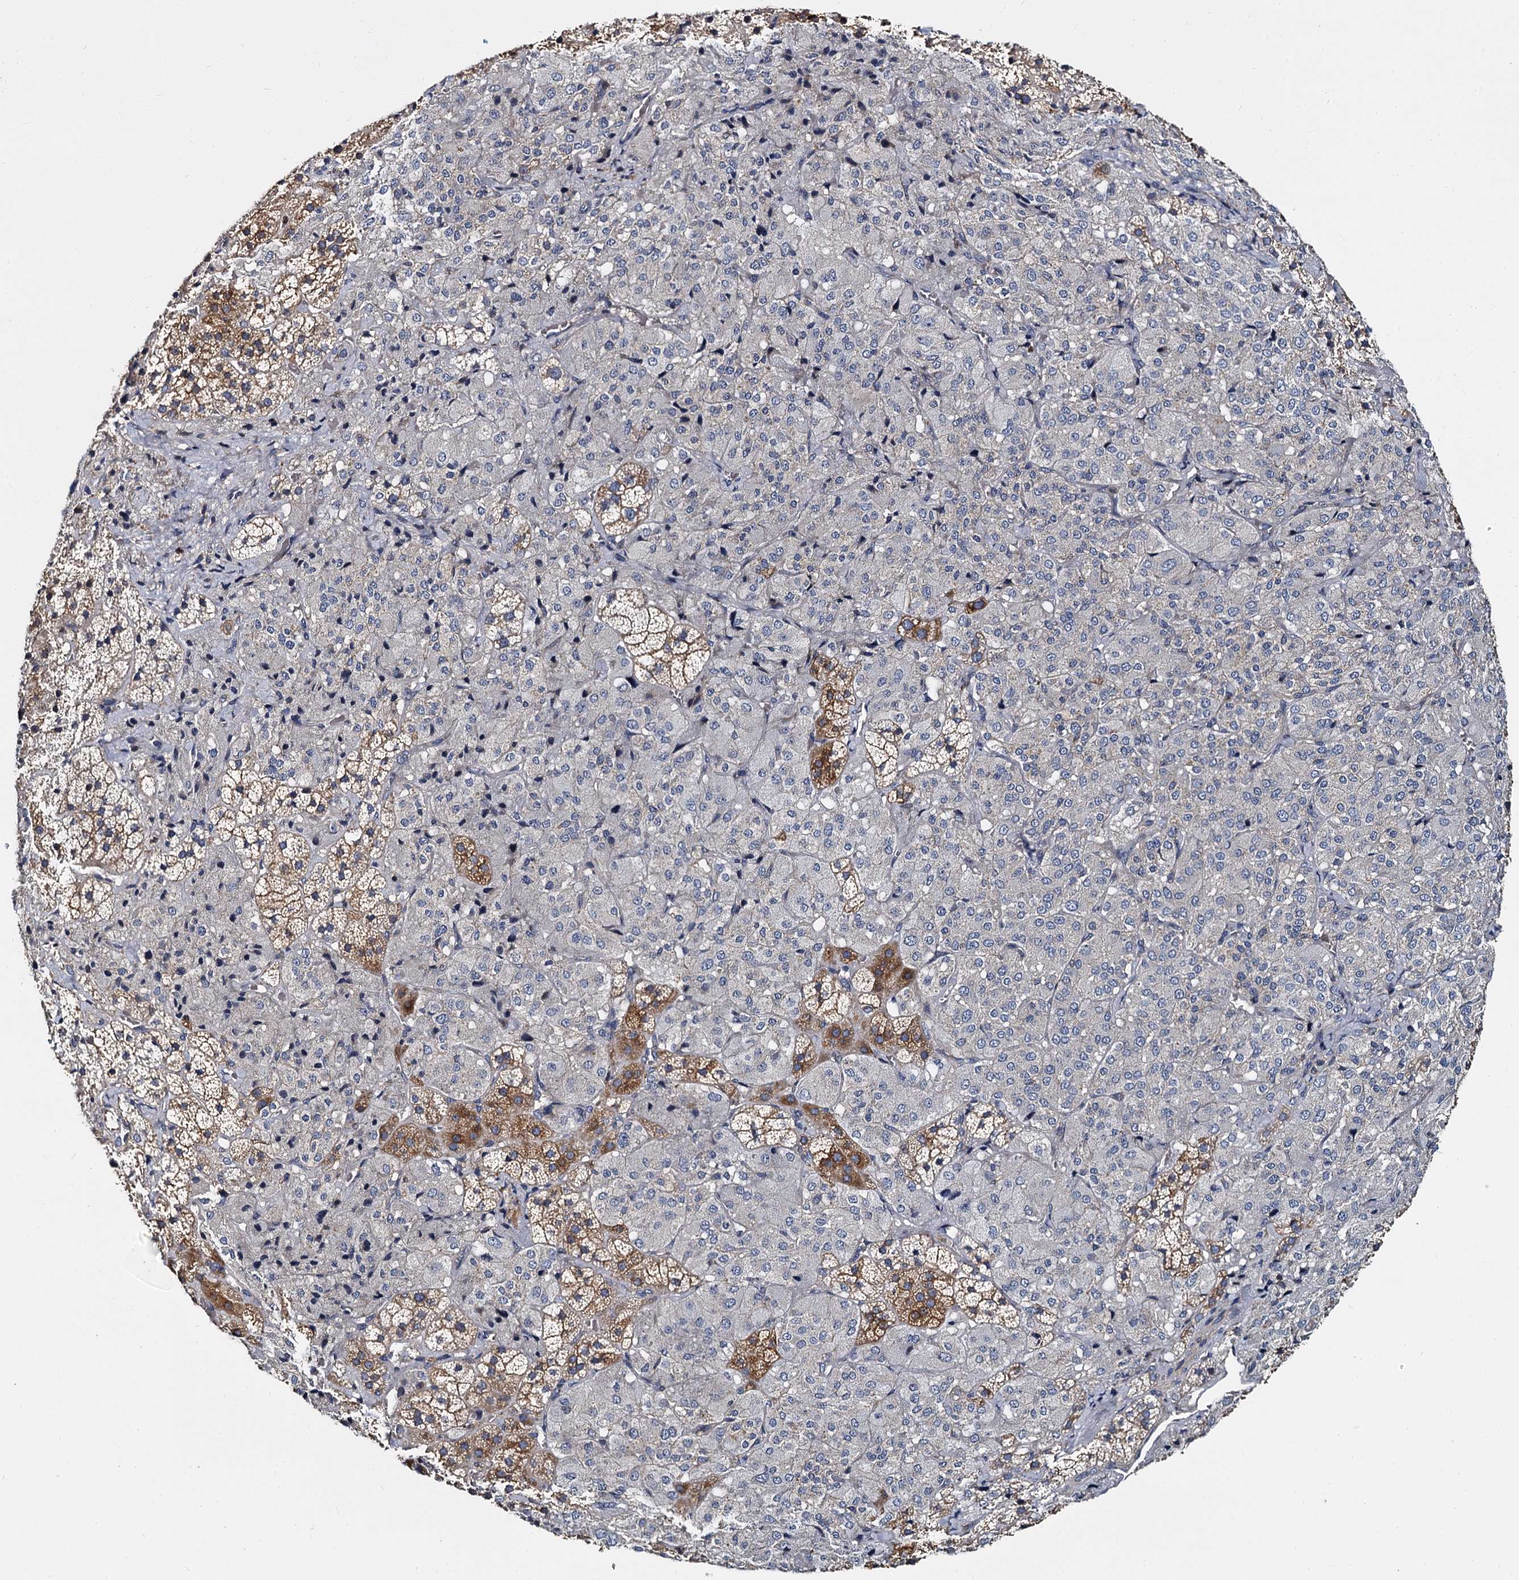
{"staining": {"intensity": "moderate", "quantity": "<25%", "location": "cytoplasmic/membranous"}, "tissue": "adrenal gland", "cell_type": "Glandular cells", "image_type": "normal", "snomed": [{"axis": "morphology", "description": "Normal tissue, NOS"}, {"axis": "topography", "description": "Adrenal gland"}], "caption": "A high-resolution photomicrograph shows immunohistochemistry (IHC) staining of benign adrenal gland, which exhibits moderate cytoplasmic/membranous staining in approximately <25% of glandular cells.", "gene": "ANKRD13A", "patient": {"sex": "female", "age": 44}}